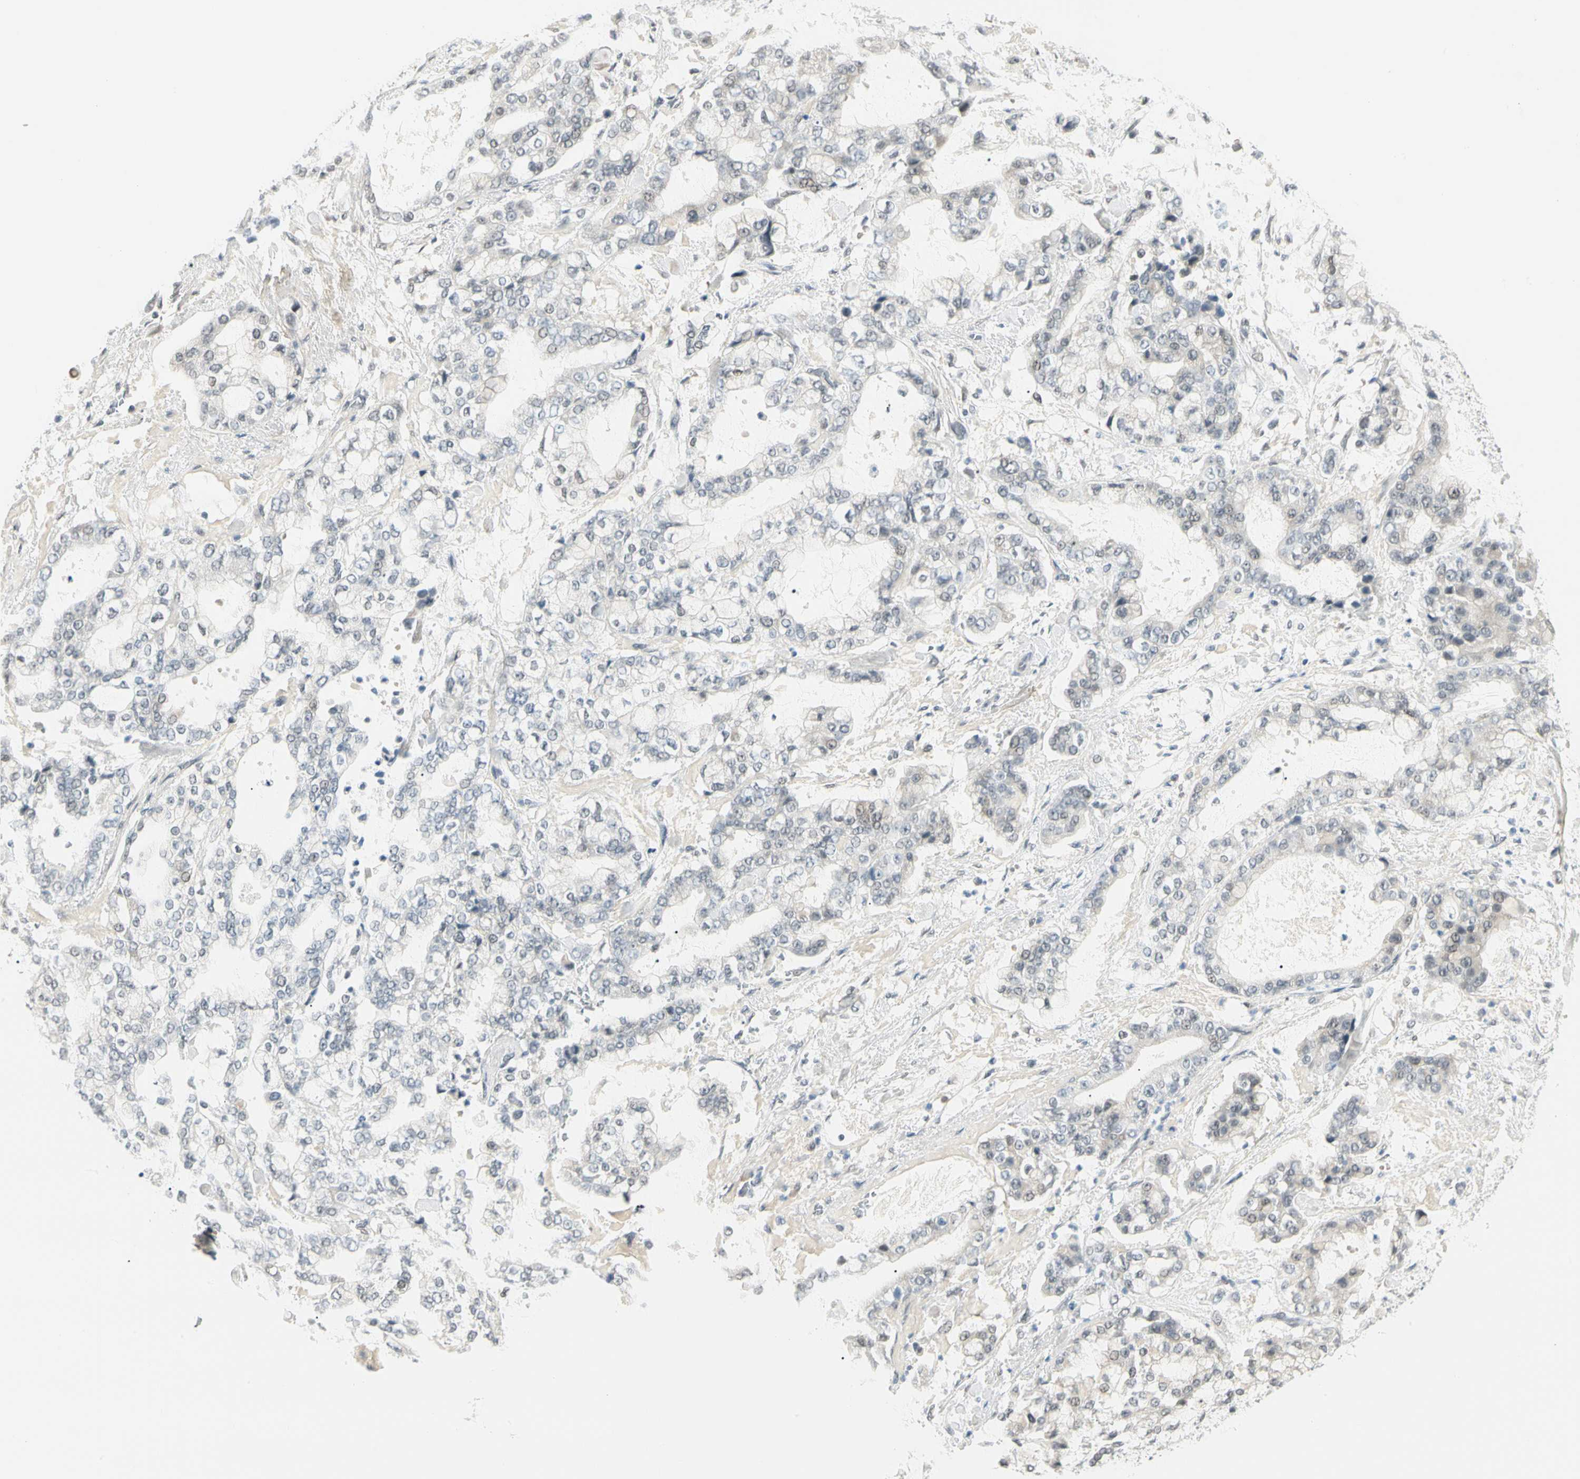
{"staining": {"intensity": "negative", "quantity": "none", "location": "none"}, "tissue": "stomach cancer", "cell_type": "Tumor cells", "image_type": "cancer", "snomed": [{"axis": "morphology", "description": "Normal tissue, NOS"}, {"axis": "morphology", "description": "Adenocarcinoma, NOS"}, {"axis": "topography", "description": "Stomach, upper"}, {"axis": "topography", "description": "Stomach"}], "caption": "High power microscopy photomicrograph of an immunohistochemistry photomicrograph of adenocarcinoma (stomach), revealing no significant positivity in tumor cells.", "gene": "ASPN", "patient": {"sex": "male", "age": 76}}